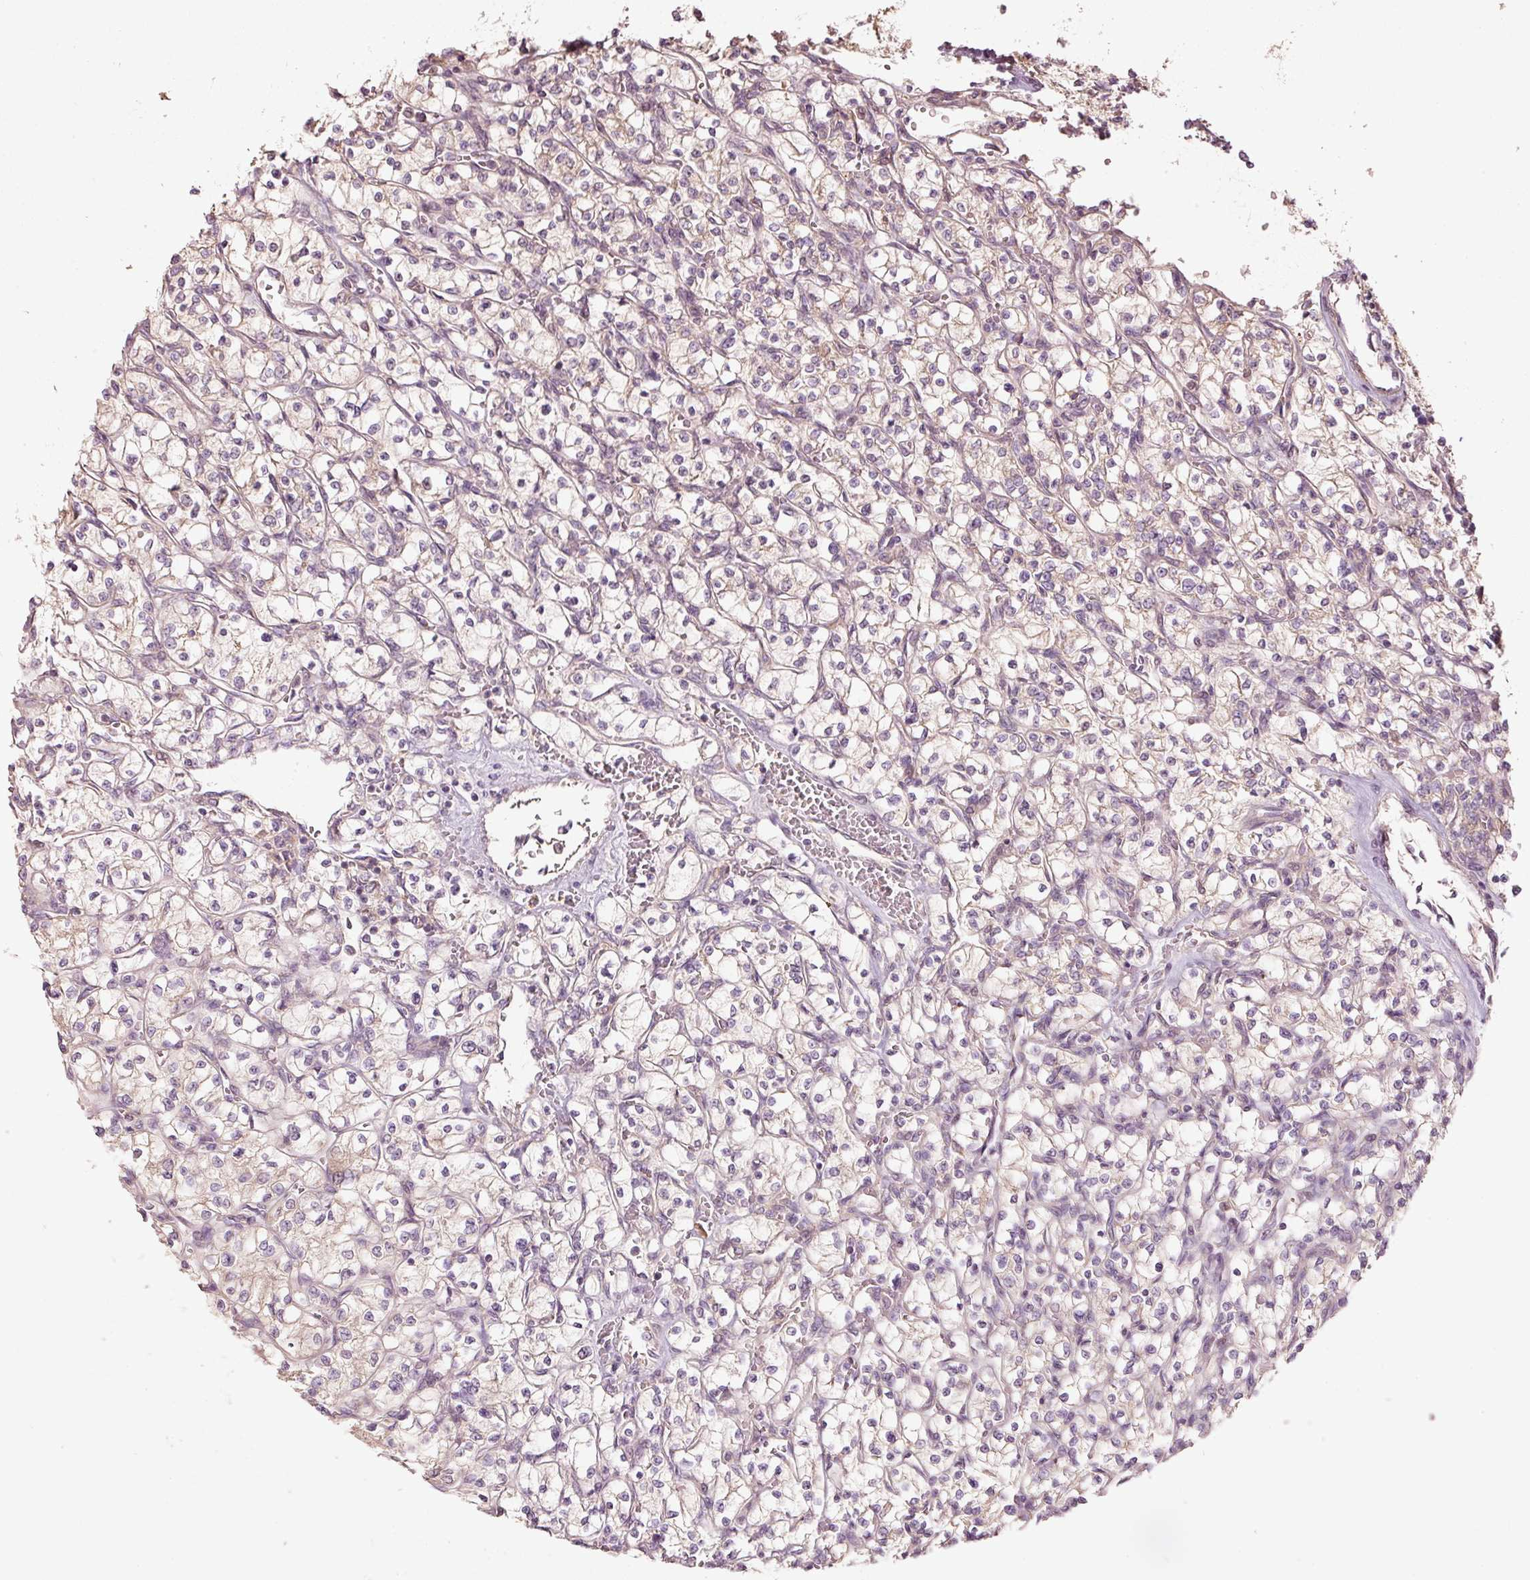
{"staining": {"intensity": "weak", "quantity": "25%-75%", "location": "cytoplasmic/membranous"}, "tissue": "renal cancer", "cell_type": "Tumor cells", "image_type": "cancer", "snomed": [{"axis": "morphology", "description": "Adenocarcinoma, NOS"}, {"axis": "topography", "description": "Kidney"}], "caption": "Adenocarcinoma (renal) stained for a protein (brown) displays weak cytoplasmic/membranous positive staining in approximately 25%-75% of tumor cells.", "gene": "MAP10", "patient": {"sex": "female", "age": 64}}